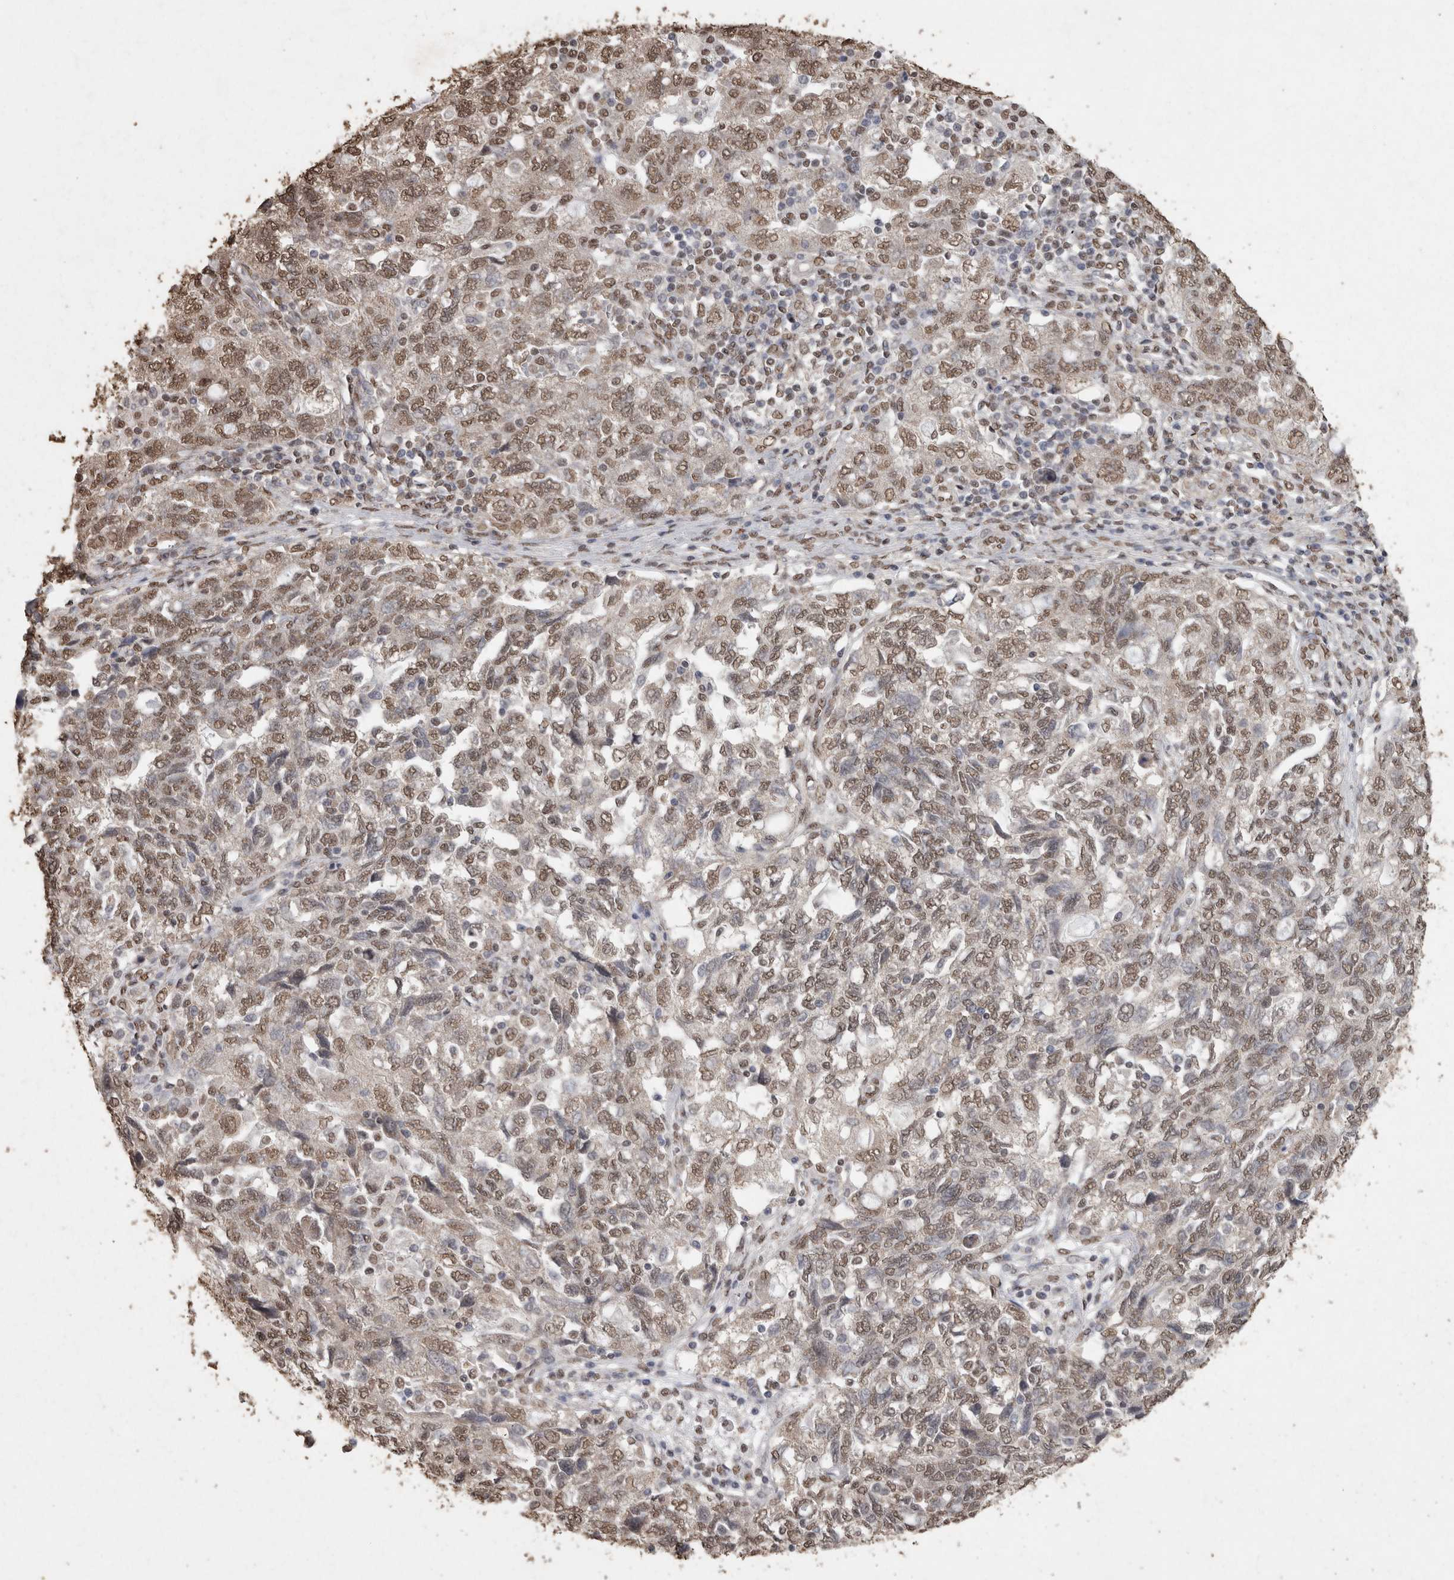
{"staining": {"intensity": "weak", "quantity": ">75%", "location": "nuclear"}, "tissue": "ovarian cancer", "cell_type": "Tumor cells", "image_type": "cancer", "snomed": [{"axis": "morphology", "description": "Carcinoma, NOS"}, {"axis": "morphology", "description": "Cystadenocarcinoma, serous, NOS"}, {"axis": "topography", "description": "Ovary"}], "caption": "Carcinoma (ovarian) stained with a brown dye reveals weak nuclear positive staining in about >75% of tumor cells.", "gene": "SMAD7", "patient": {"sex": "female", "age": 69}}